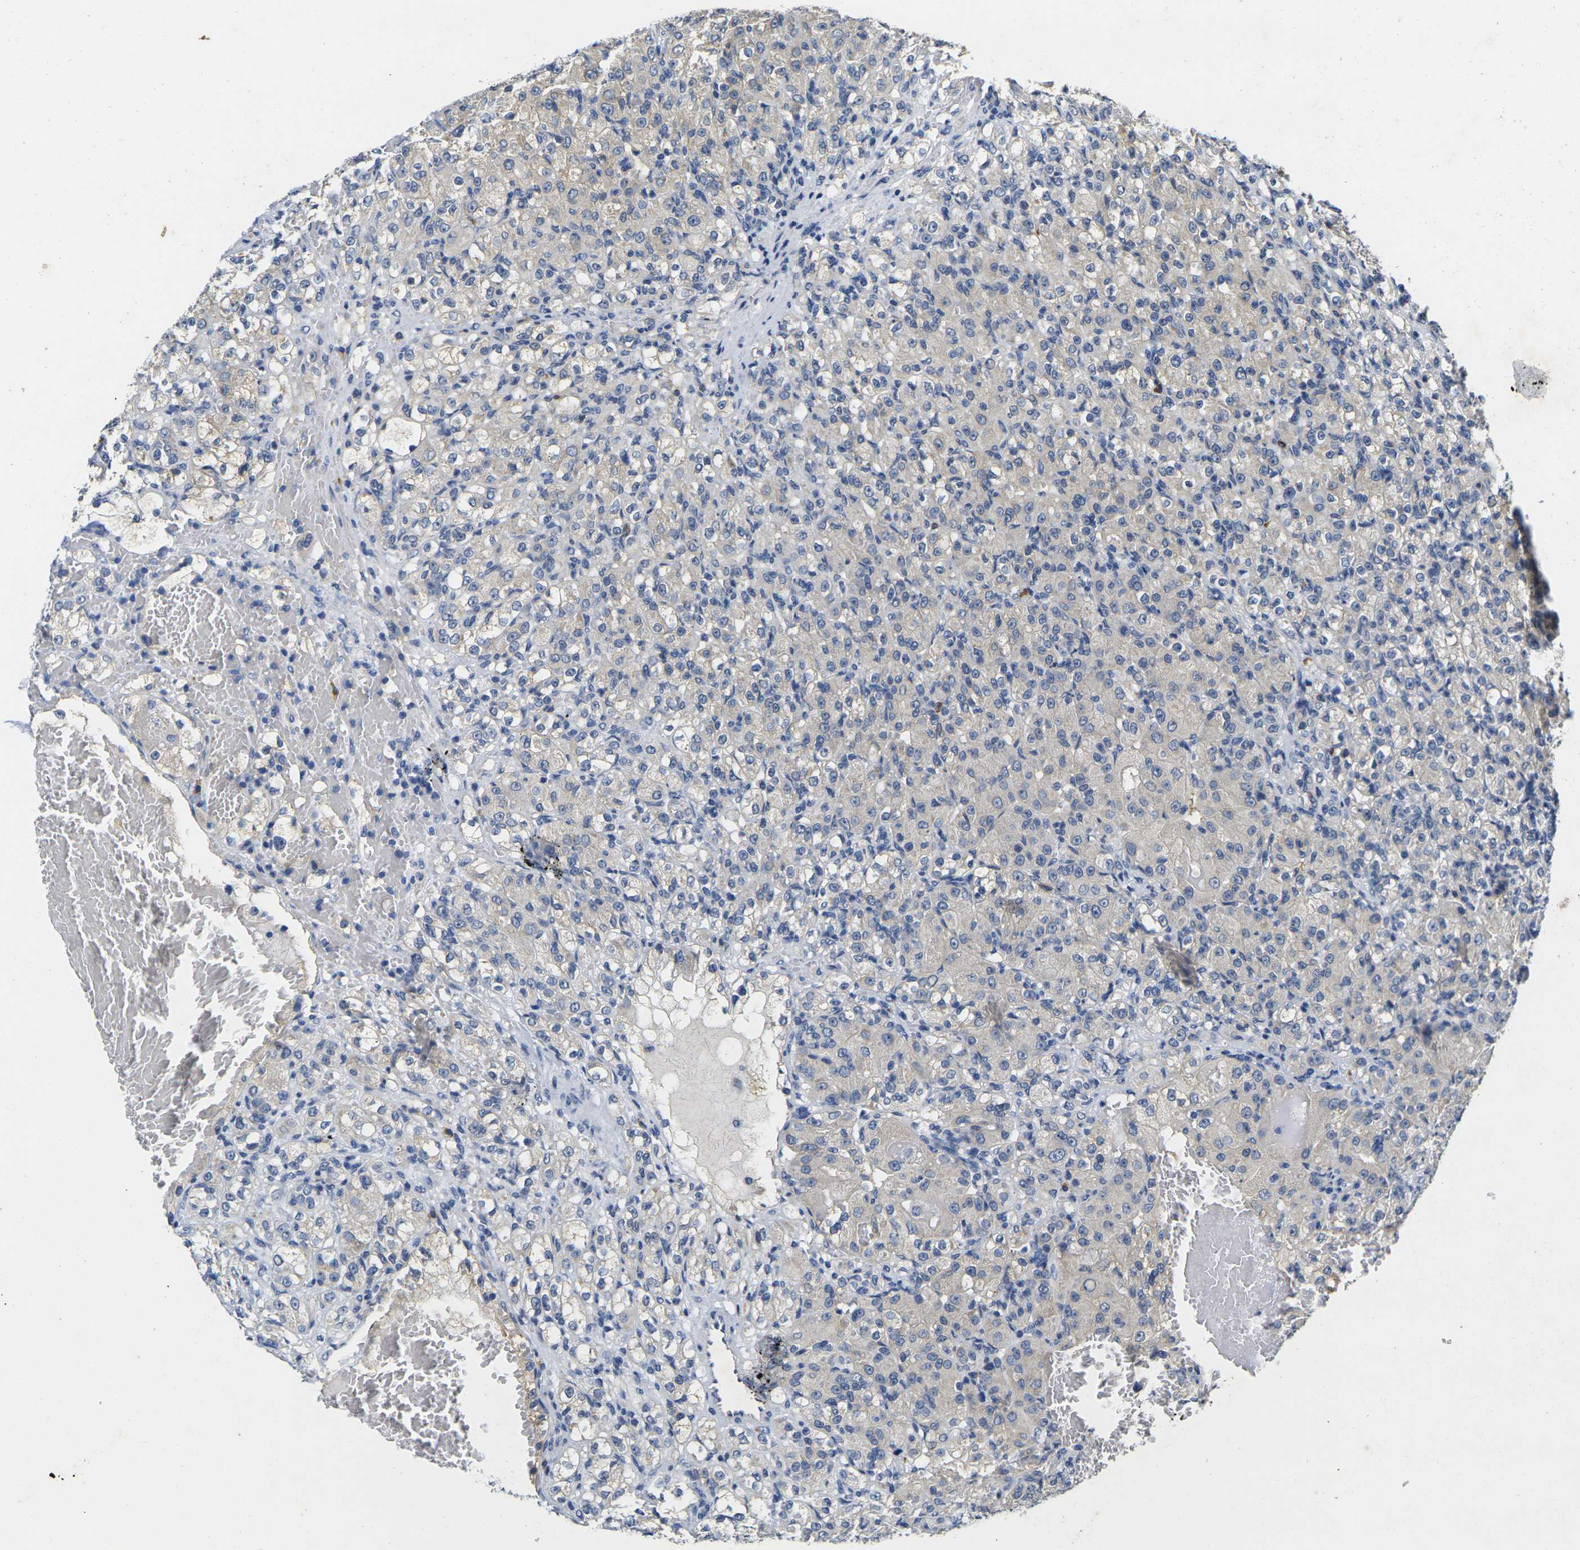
{"staining": {"intensity": "moderate", "quantity": "<25%", "location": "cytoplasmic/membranous"}, "tissue": "renal cancer", "cell_type": "Tumor cells", "image_type": "cancer", "snomed": [{"axis": "morphology", "description": "Adenocarcinoma, NOS"}, {"axis": "topography", "description": "Kidney"}], "caption": "Immunohistochemical staining of human renal adenocarcinoma reveals low levels of moderate cytoplasmic/membranous protein expression in approximately <25% of tumor cells.", "gene": "NOCT", "patient": {"sex": "male", "age": 61}}